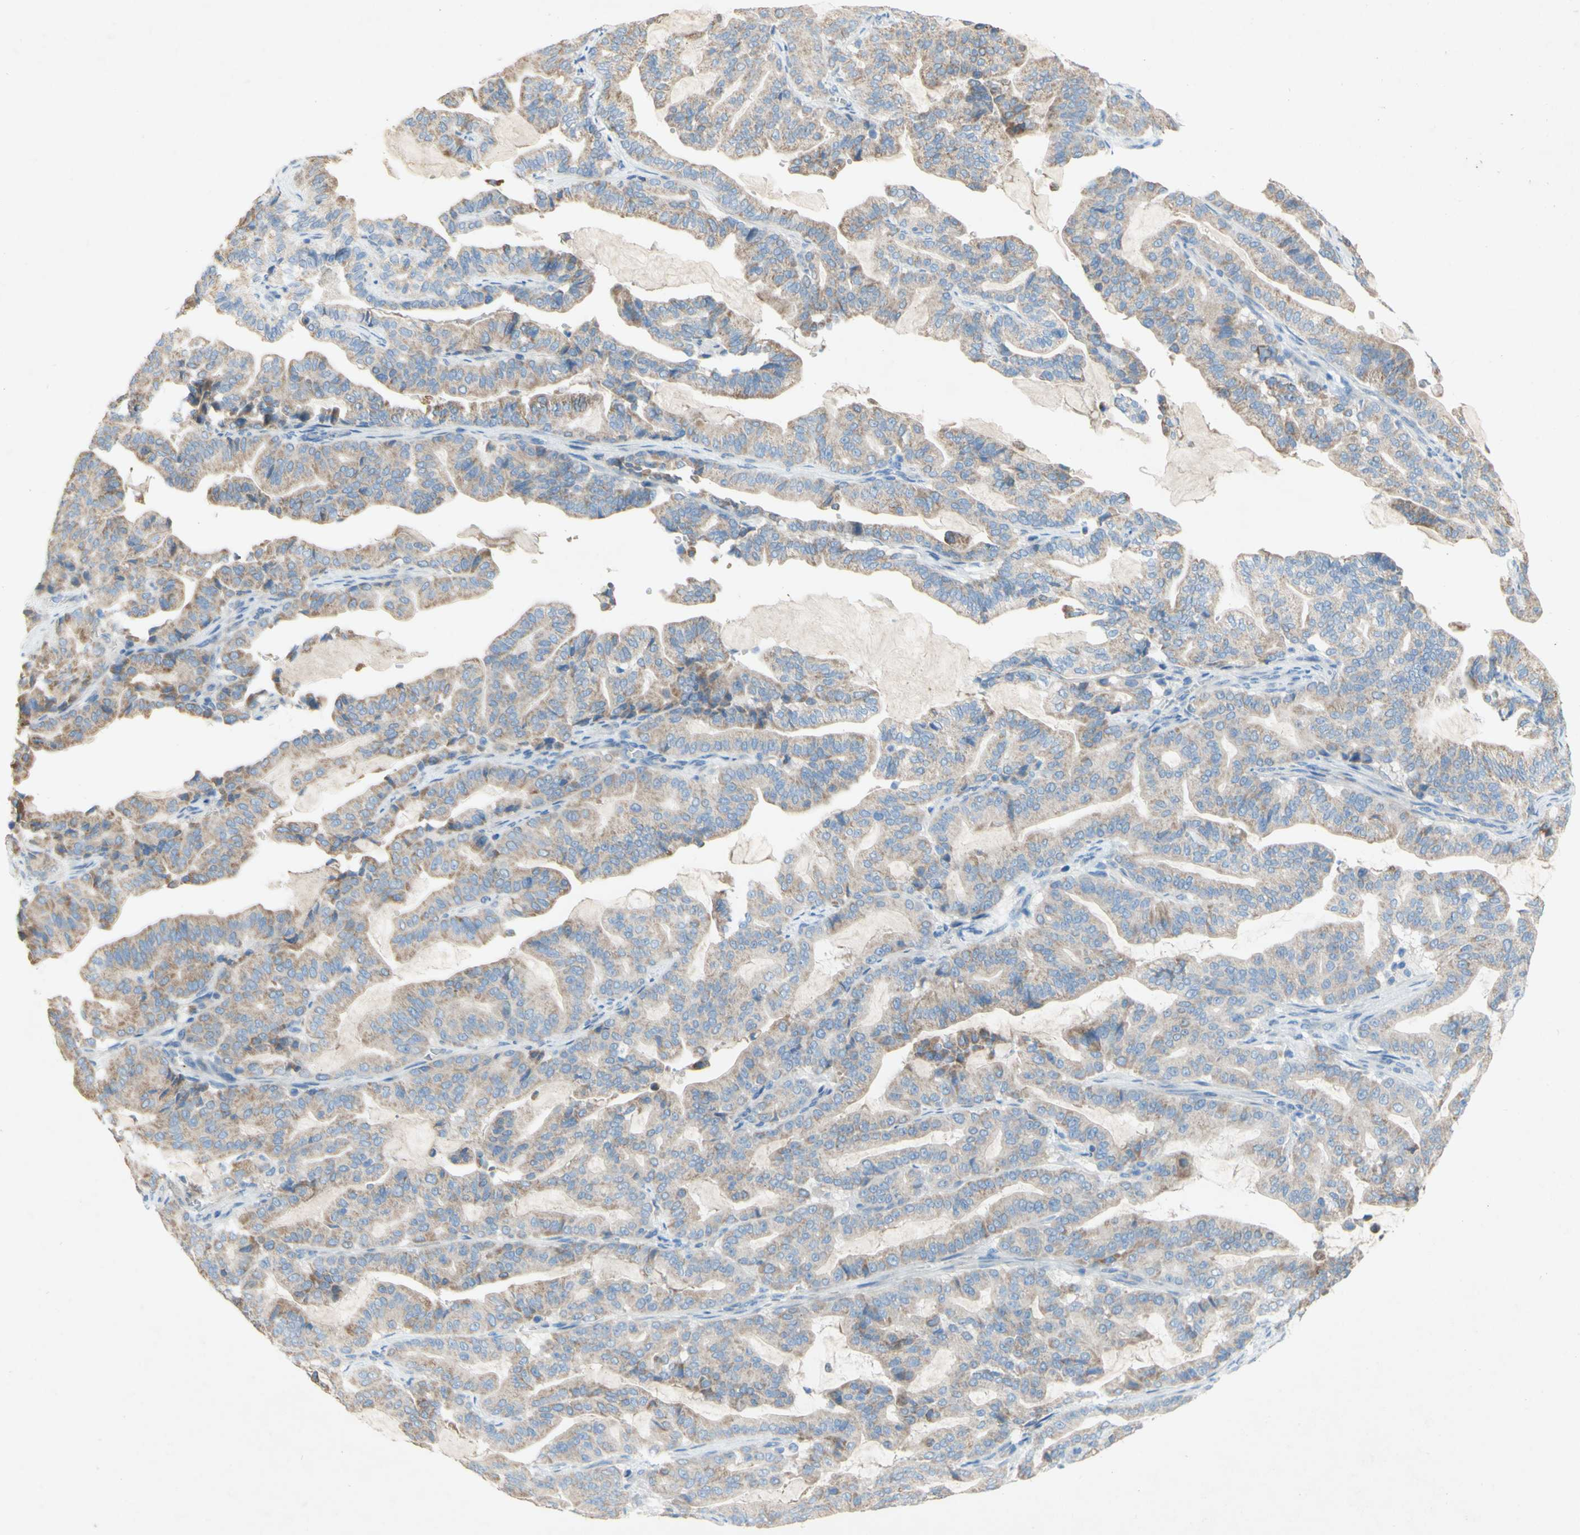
{"staining": {"intensity": "weak", "quantity": ">75%", "location": "cytoplasmic/membranous"}, "tissue": "pancreatic cancer", "cell_type": "Tumor cells", "image_type": "cancer", "snomed": [{"axis": "morphology", "description": "Adenocarcinoma, NOS"}, {"axis": "topography", "description": "Pancreas"}], "caption": "Immunohistochemistry (DAB (3,3'-diaminobenzidine)) staining of pancreatic cancer reveals weak cytoplasmic/membranous protein staining in approximately >75% of tumor cells. Nuclei are stained in blue.", "gene": "ACADL", "patient": {"sex": "male", "age": 63}}